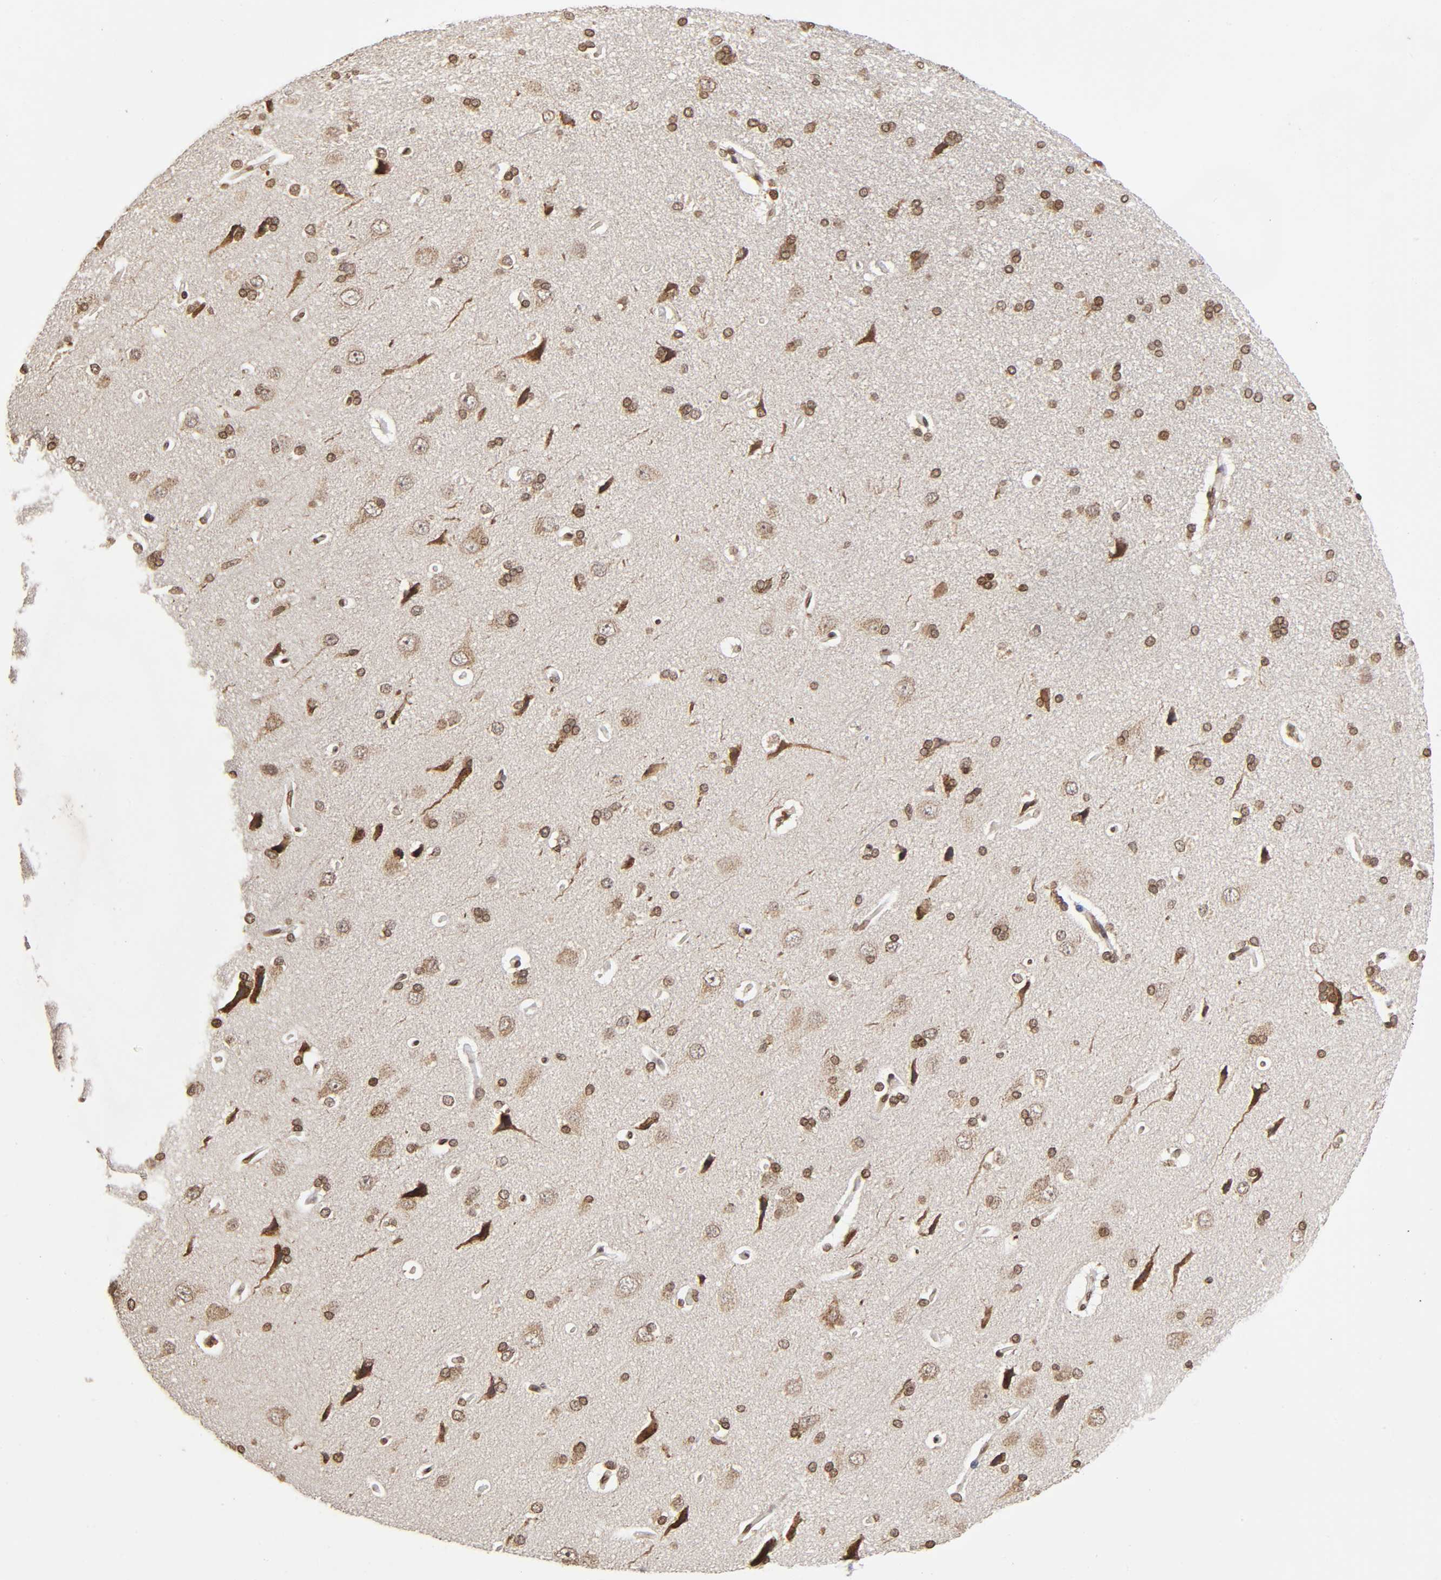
{"staining": {"intensity": "weak", "quantity": ">75%", "location": "nuclear"}, "tissue": "cerebral cortex", "cell_type": "Endothelial cells", "image_type": "normal", "snomed": [{"axis": "morphology", "description": "Normal tissue, NOS"}, {"axis": "topography", "description": "Cerebral cortex"}], "caption": "Weak nuclear staining is present in about >75% of endothelial cells in benign cerebral cortex.", "gene": "MLLT6", "patient": {"sex": "male", "age": 62}}